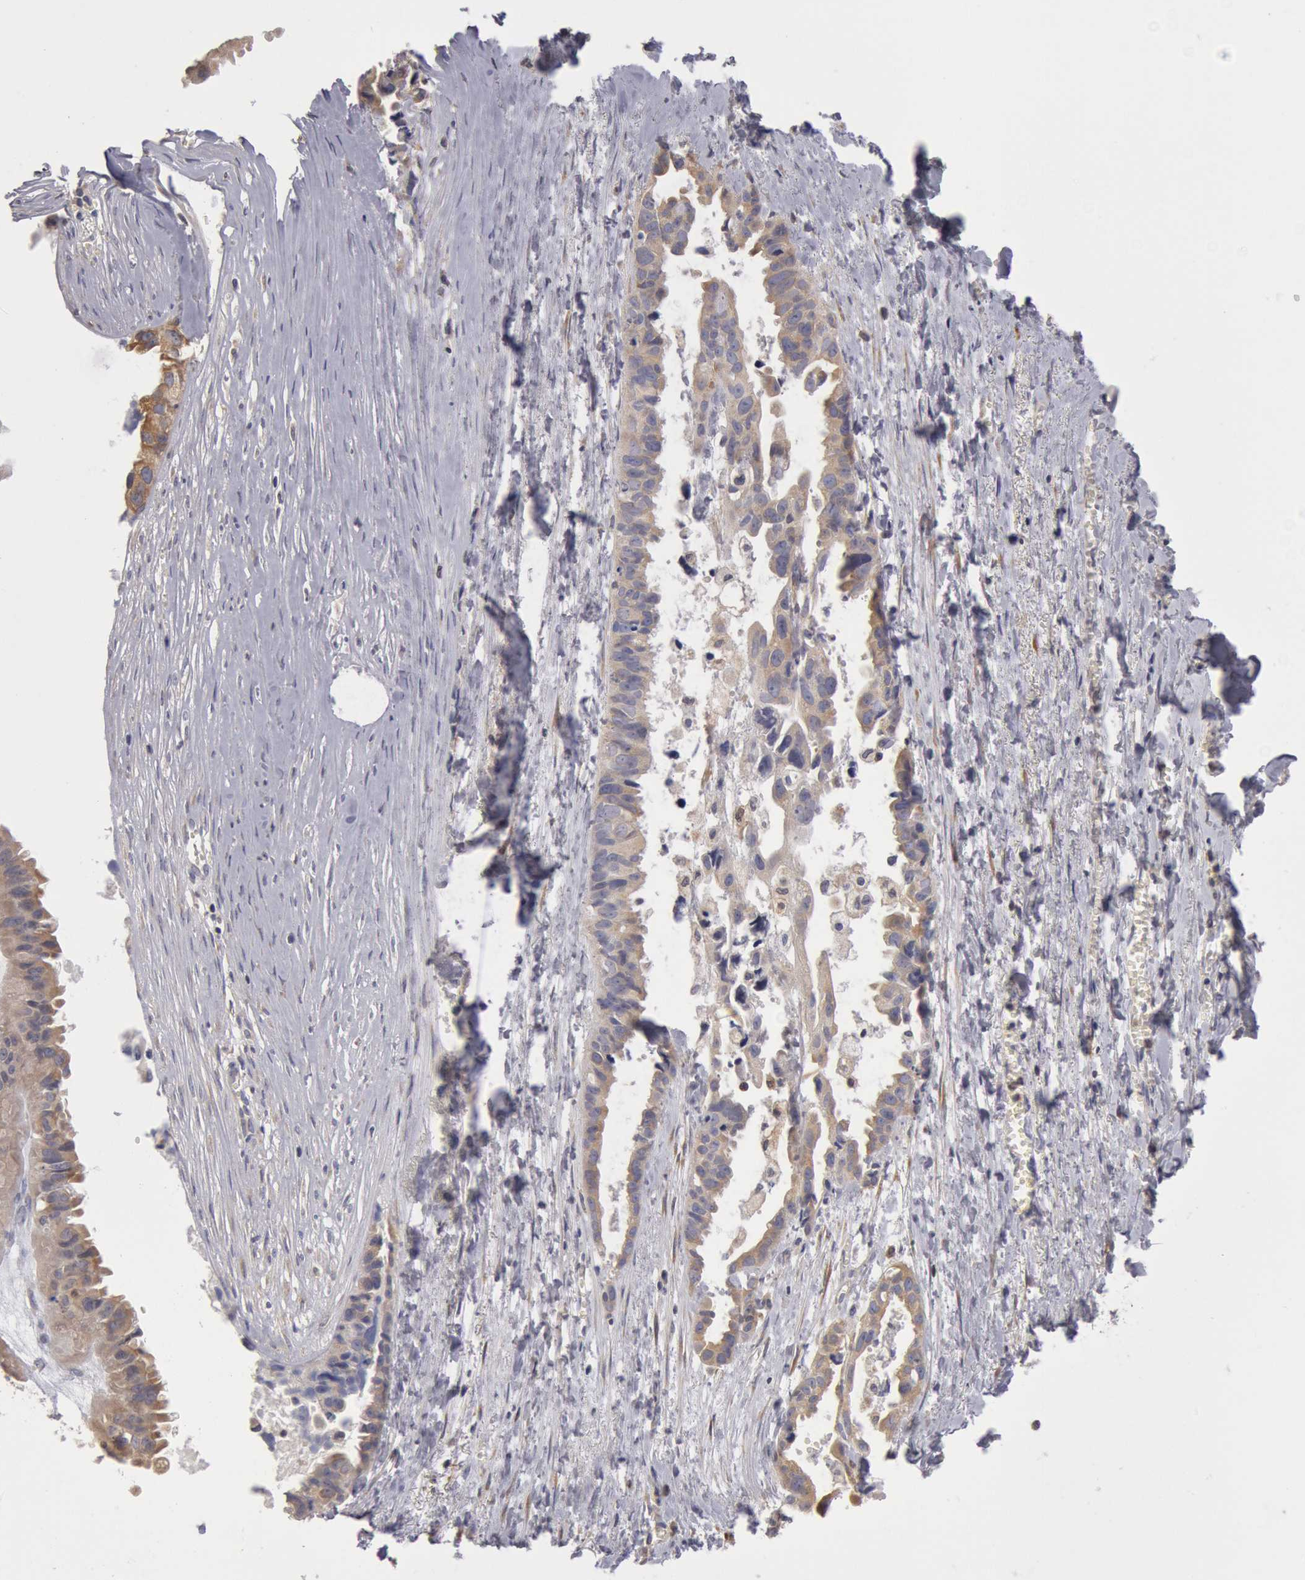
{"staining": {"intensity": "weak", "quantity": ">75%", "location": "cytoplasmic/membranous"}, "tissue": "ovarian cancer", "cell_type": "Tumor cells", "image_type": "cancer", "snomed": [{"axis": "morphology", "description": "Carcinoma, endometroid"}, {"axis": "topography", "description": "Ovary"}], "caption": "An immunohistochemistry image of tumor tissue is shown. Protein staining in brown highlights weak cytoplasmic/membranous positivity in ovarian endometroid carcinoma within tumor cells.", "gene": "OSBPL8", "patient": {"sex": "female", "age": 85}}